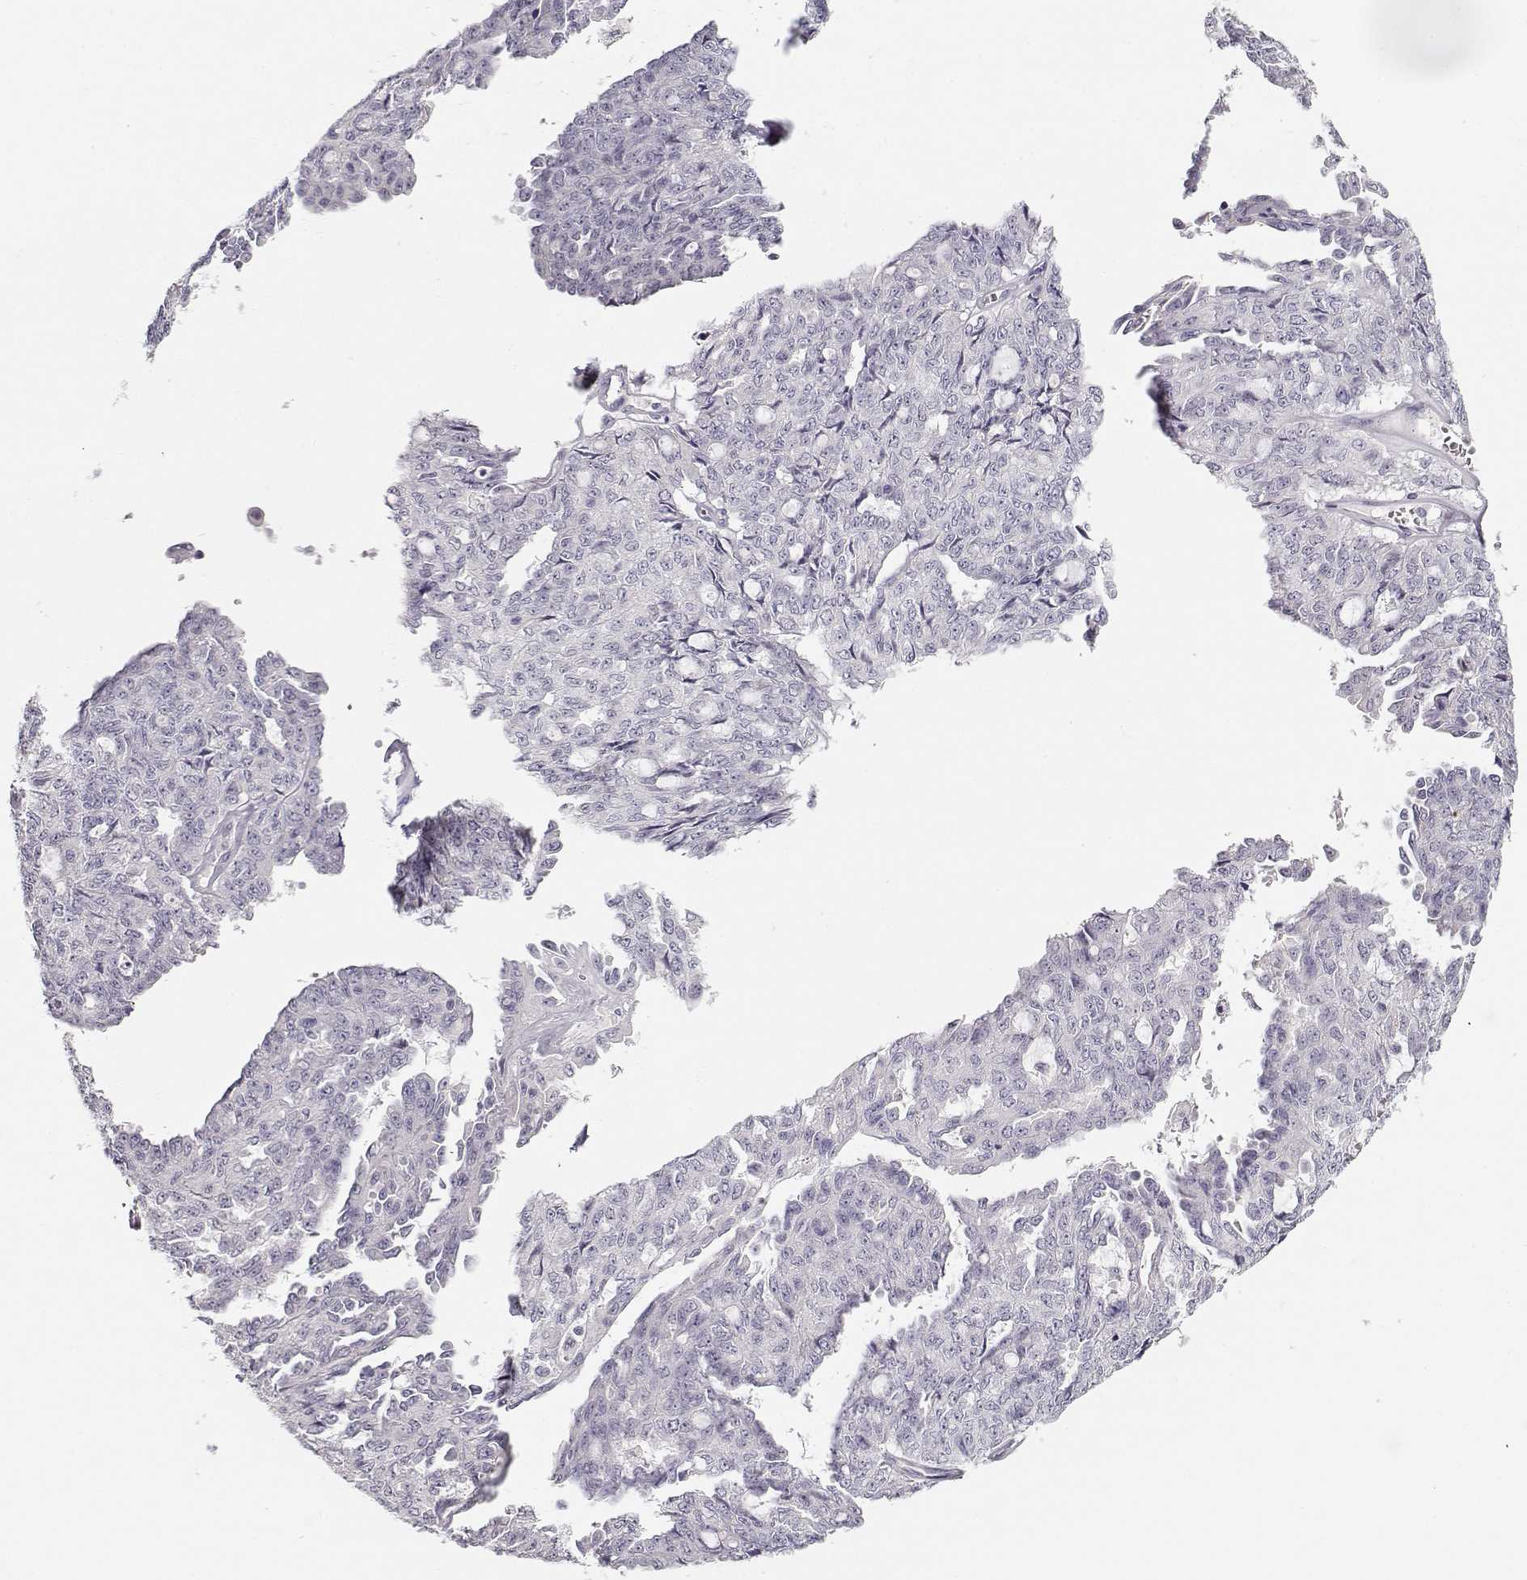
{"staining": {"intensity": "negative", "quantity": "none", "location": "none"}, "tissue": "ovarian cancer", "cell_type": "Tumor cells", "image_type": "cancer", "snomed": [{"axis": "morphology", "description": "Cystadenocarcinoma, serous, NOS"}, {"axis": "topography", "description": "Ovary"}], "caption": "IHC of human ovarian cancer (serous cystadenocarcinoma) exhibits no expression in tumor cells.", "gene": "TTC26", "patient": {"sex": "female", "age": 71}}